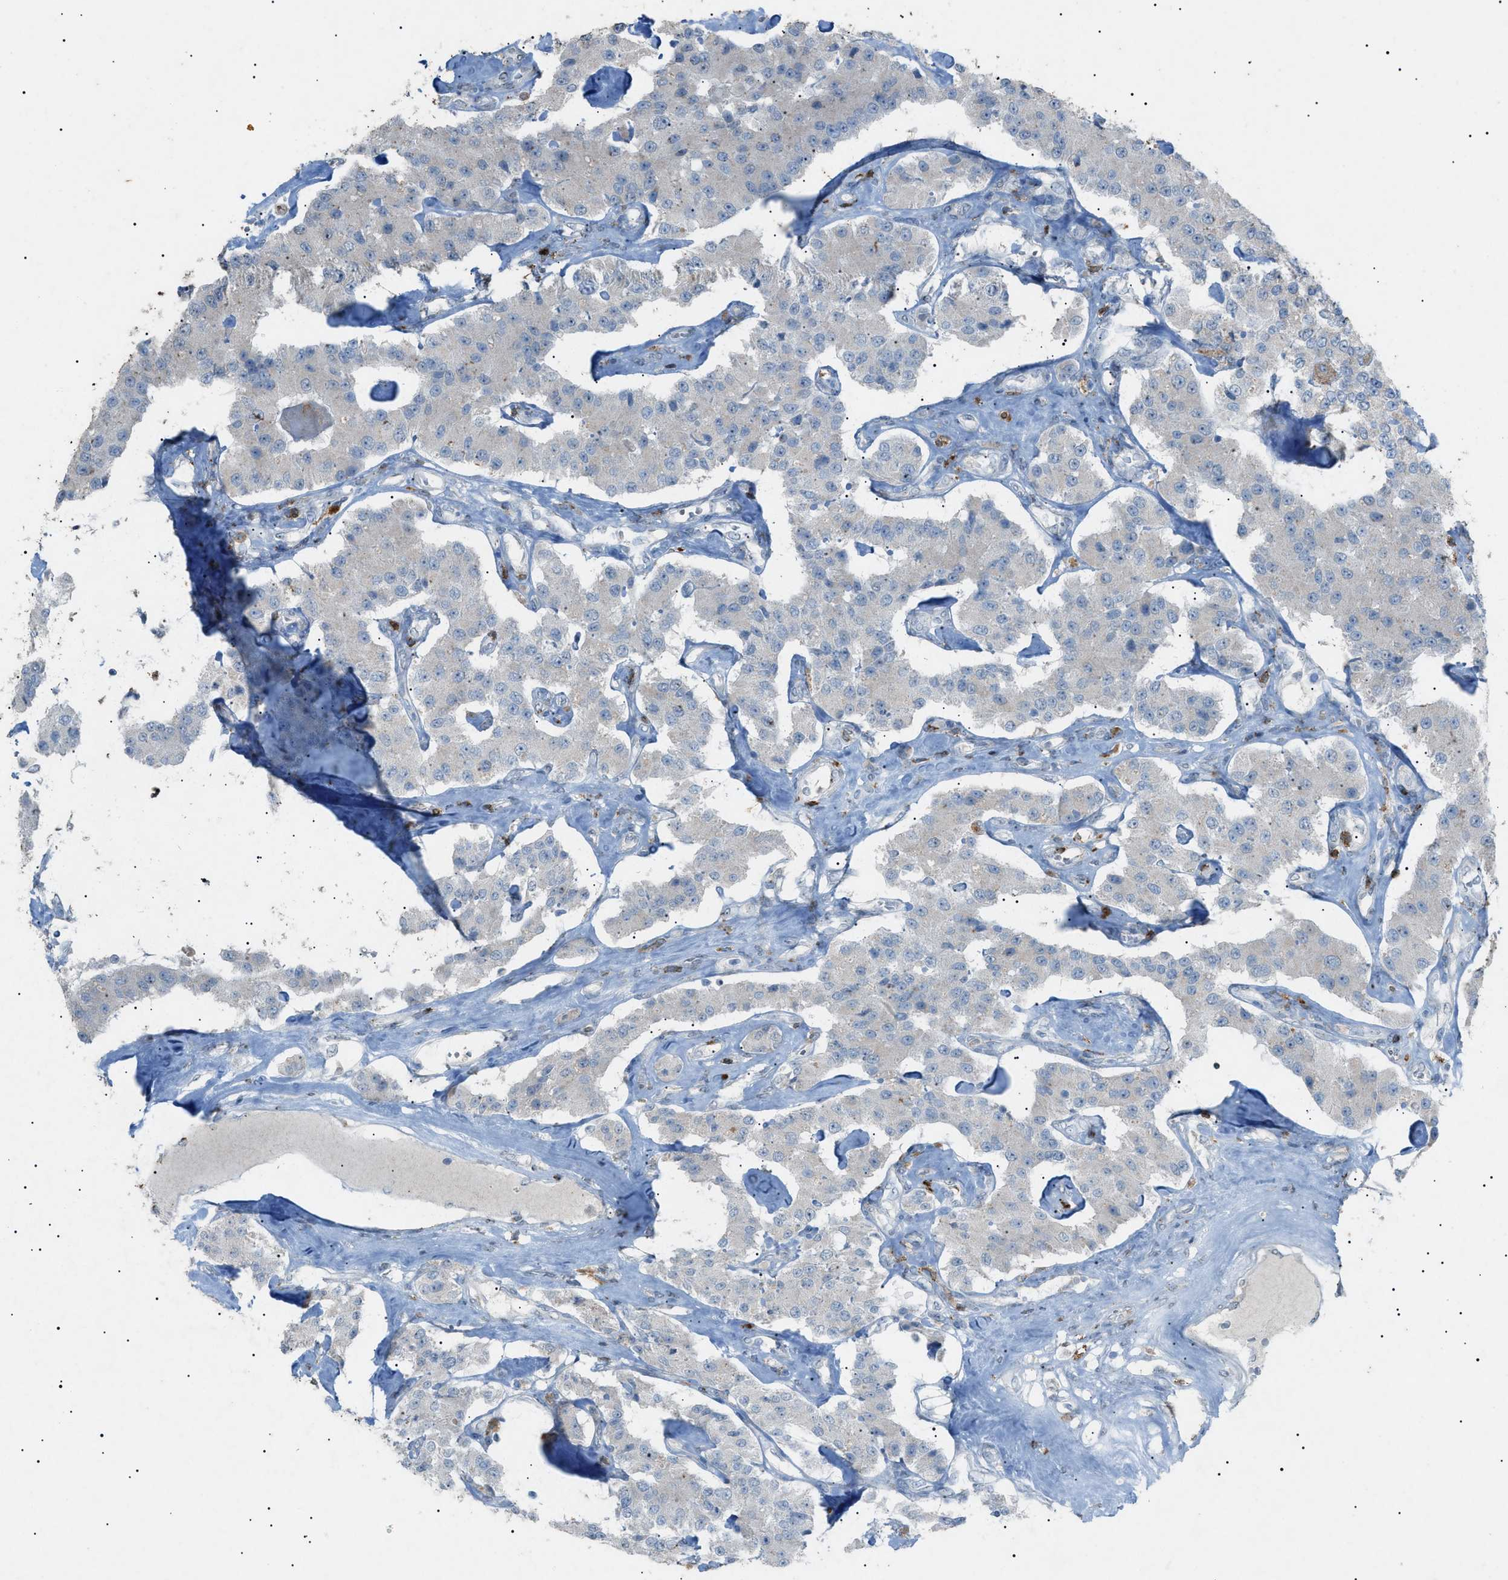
{"staining": {"intensity": "negative", "quantity": "none", "location": "none"}, "tissue": "carcinoid", "cell_type": "Tumor cells", "image_type": "cancer", "snomed": [{"axis": "morphology", "description": "Carcinoid, malignant, NOS"}, {"axis": "topography", "description": "Pancreas"}], "caption": "Image shows no significant protein expression in tumor cells of carcinoid.", "gene": "BTK", "patient": {"sex": "male", "age": 41}}